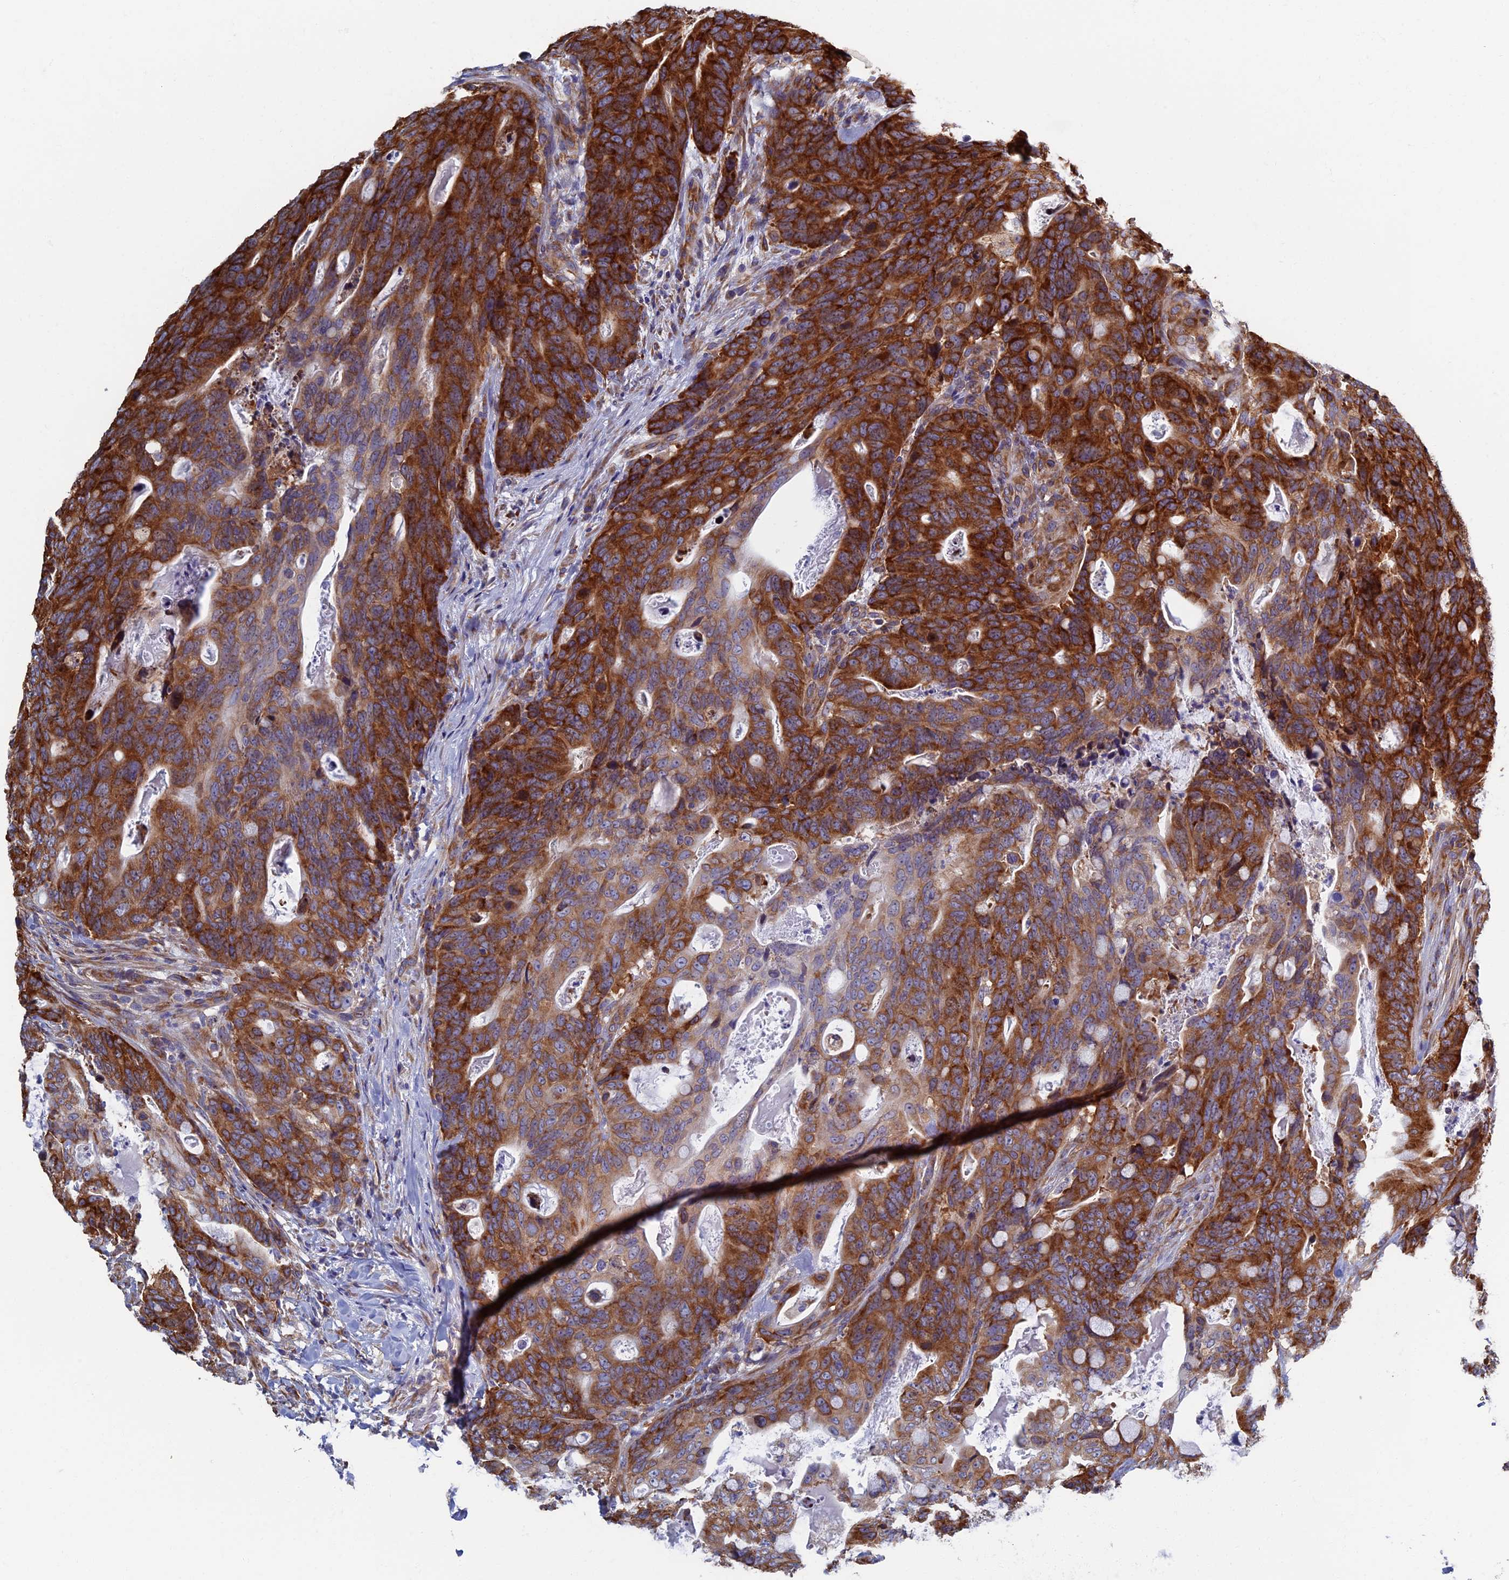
{"staining": {"intensity": "strong", "quantity": "25%-75%", "location": "cytoplasmic/membranous"}, "tissue": "colorectal cancer", "cell_type": "Tumor cells", "image_type": "cancer", "snomed": [{"axis": "morphology", "description": "Adenocarcinoma, NOS"}, {"axis": "topography", "description": "Colon"}], "caption": "Colorectal adenocarcinoma was stained to show a protein in brown. There is high levels of strong cytoplasmic/membranous staining in approximately 25%-75% of tumor cells.", "gene": "YBX1", "patient": {"sex": "female", "age": 82}}